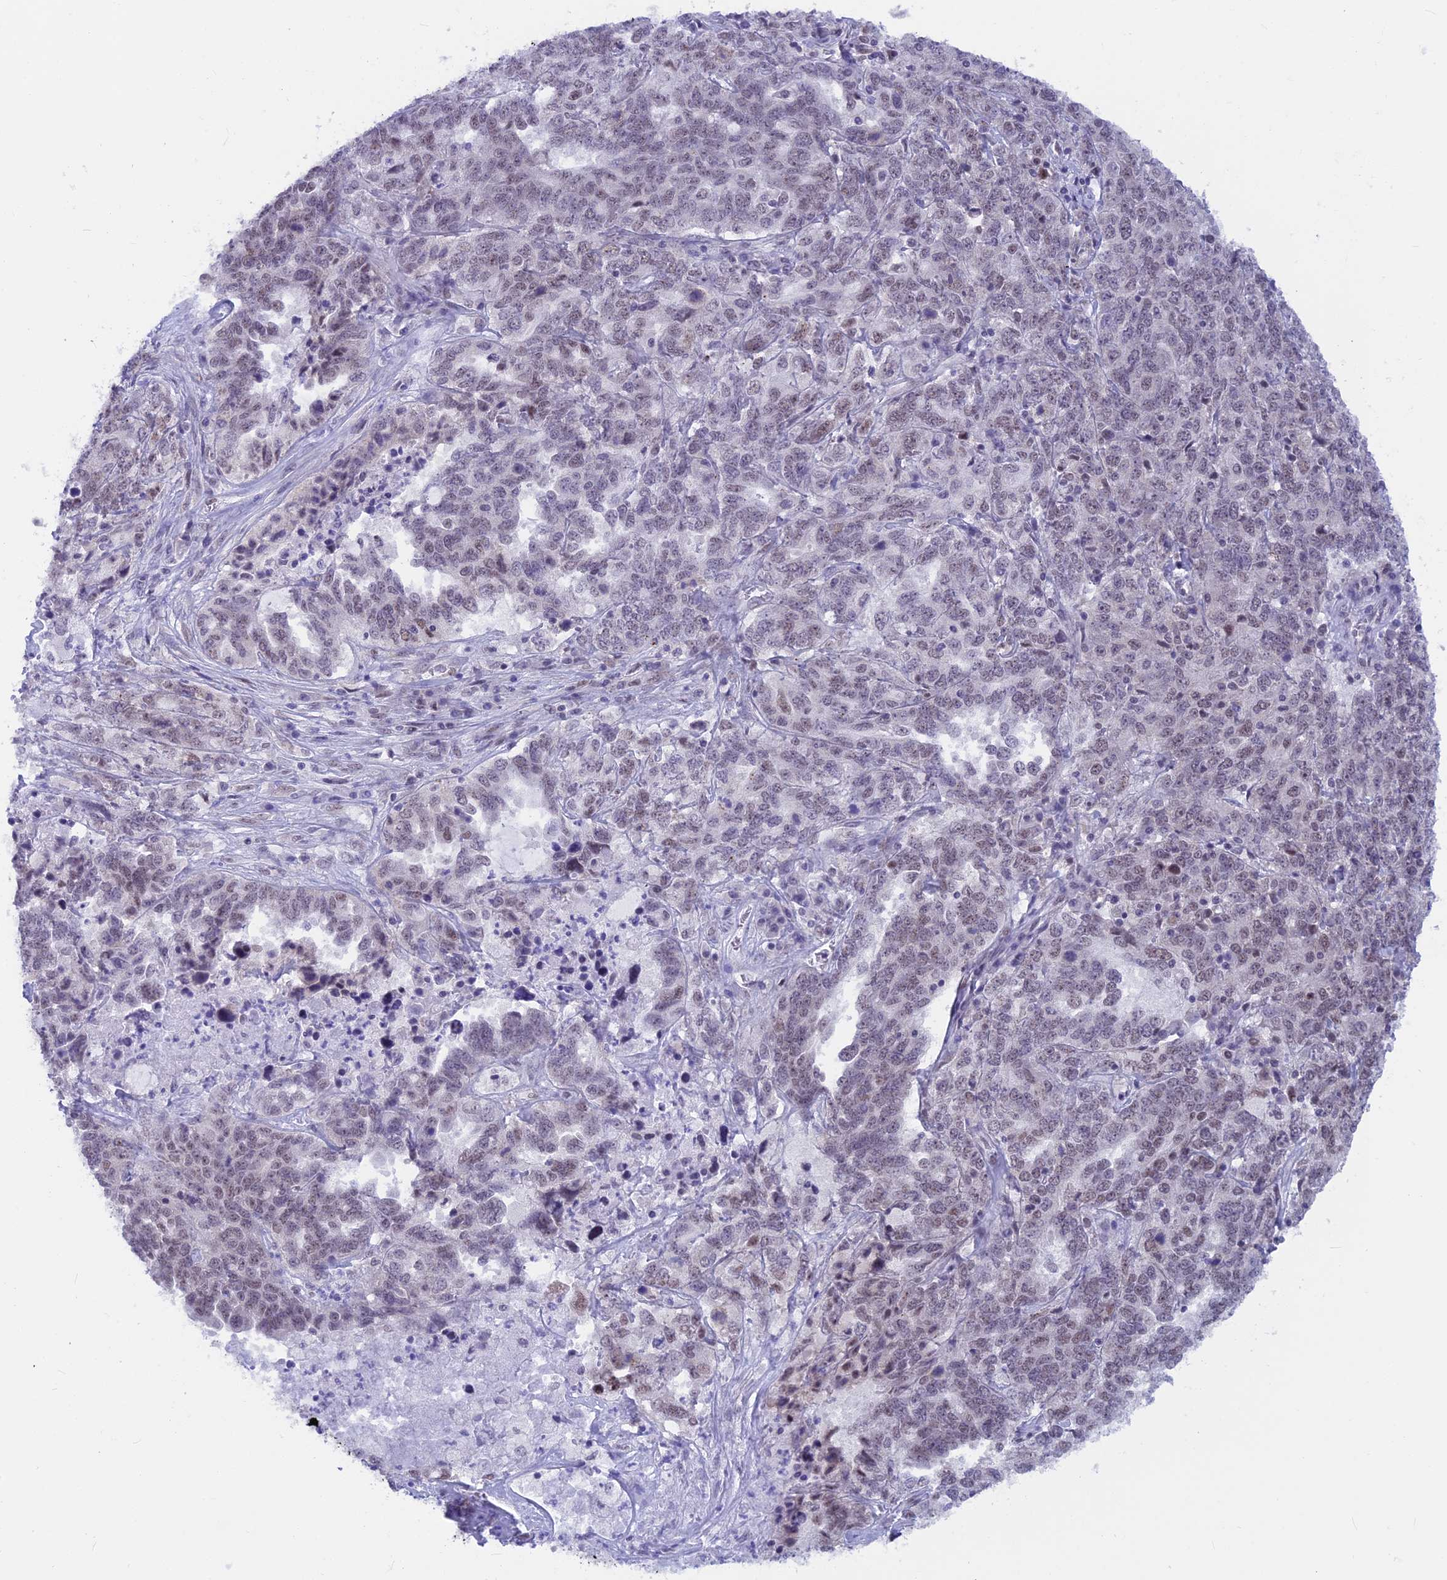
{"staining": {"intensity": "weak", "quantity": "25%-75%", "location": "nuclear"}, "tissue": "ovarian cancer", "cell_type": "Tumor cells", "image_type": "cancer", "snomed": [{"axis": "morphology", "description": "Carcinoma, endometroid"}, {"axis": "topography", "description": "Ovary"}], "caption": "Immunohistochemical staining of ovarian endometroid carcinoma demonstrates weak nuclear protein expression in about 25%-75% of tumor cells.", "gene": "SRSF5", "patient": {"sex": "female", "age": 62}}